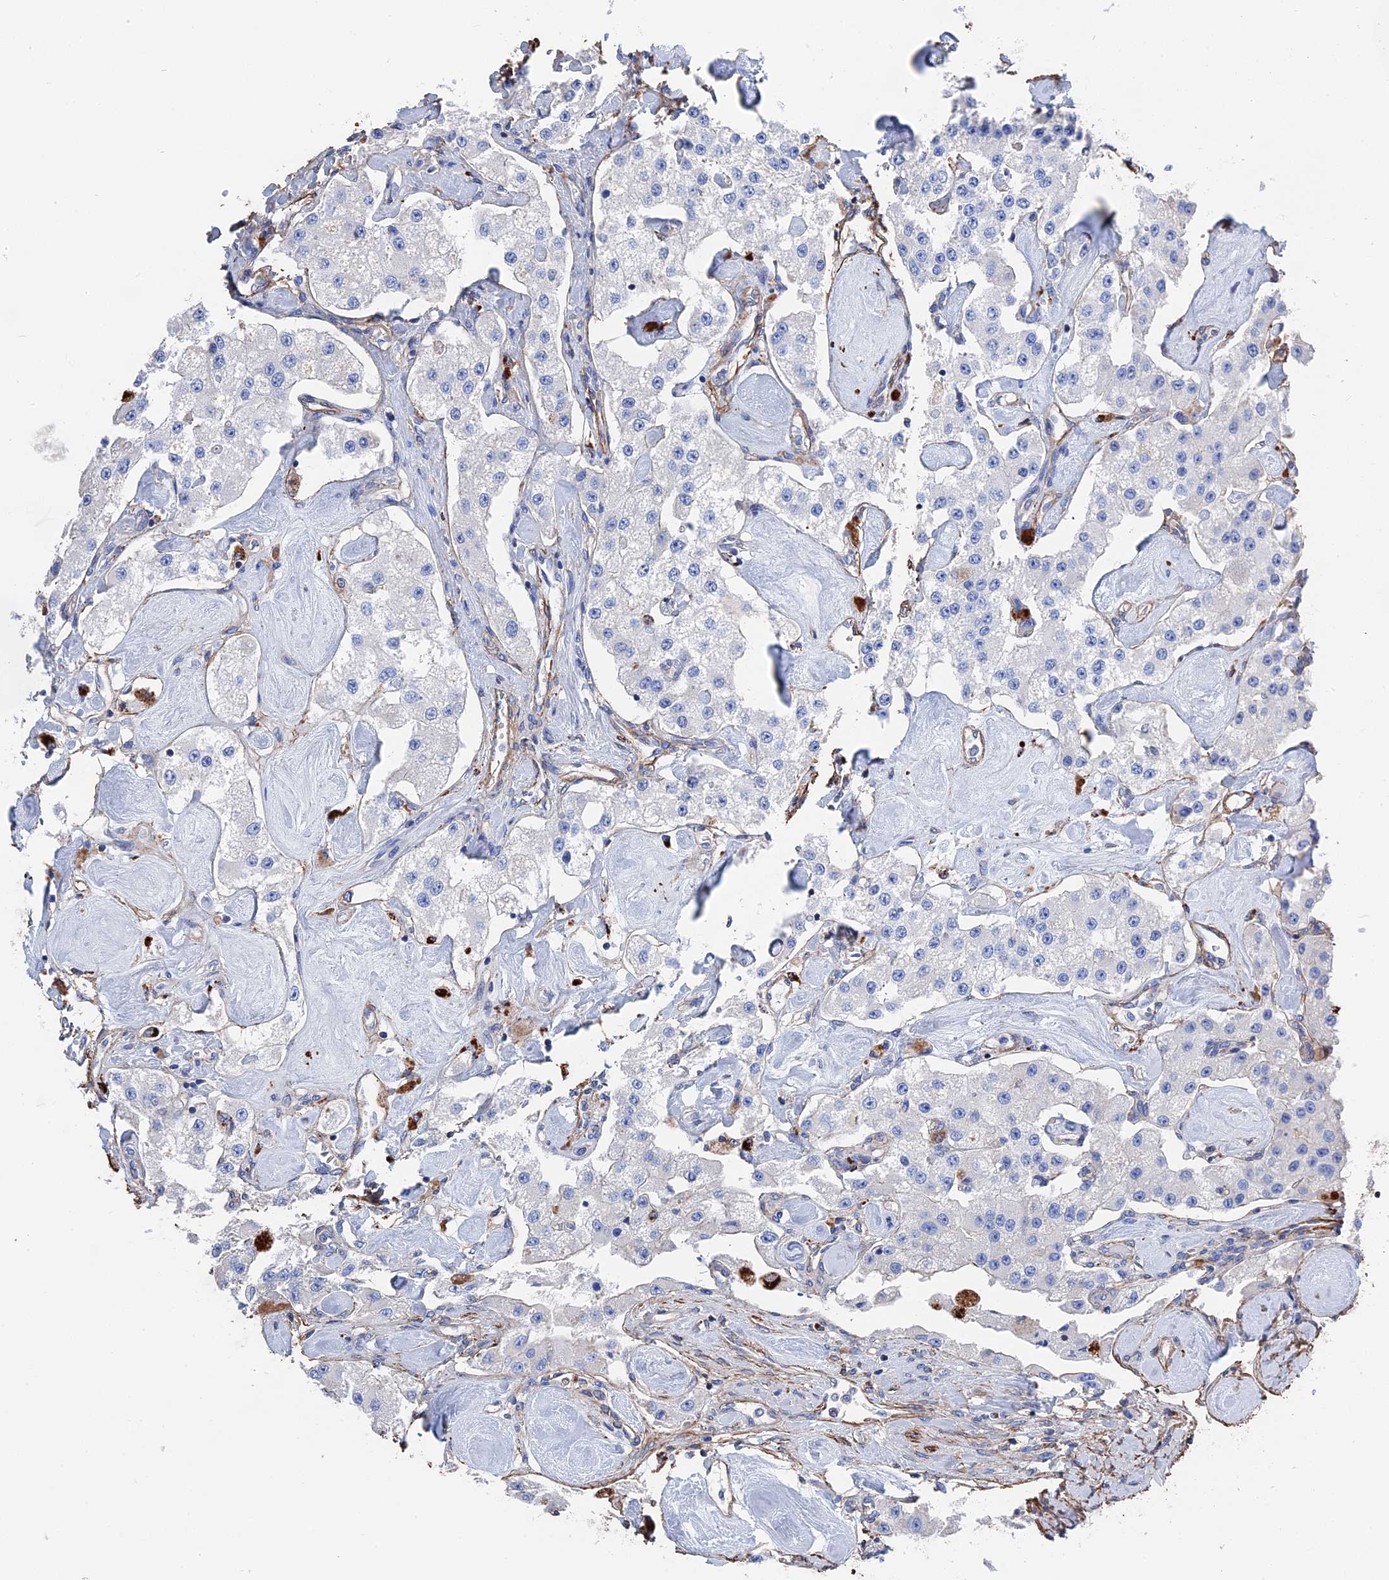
{"staining": {"intensity": "negative", "quantity": "none", "location": "none"}, "tissue": "carcinoid", "cell_type": "Tumor cells", "image_type": "cancer", "snomed": [{"axis": "morphology", "description": "Carcinoid, malignant, NOS"}, {"axis": "topography", "description": "Pancreas"}], "caption": "This is a image of immunohistochemistry staining of malignant carcinoid, which shows no positivity in tumor cells. (IHC, brightfield microscopy, high magnification).", "gene": "STRA6", "patient": {"sex": "male", "age": 41}}